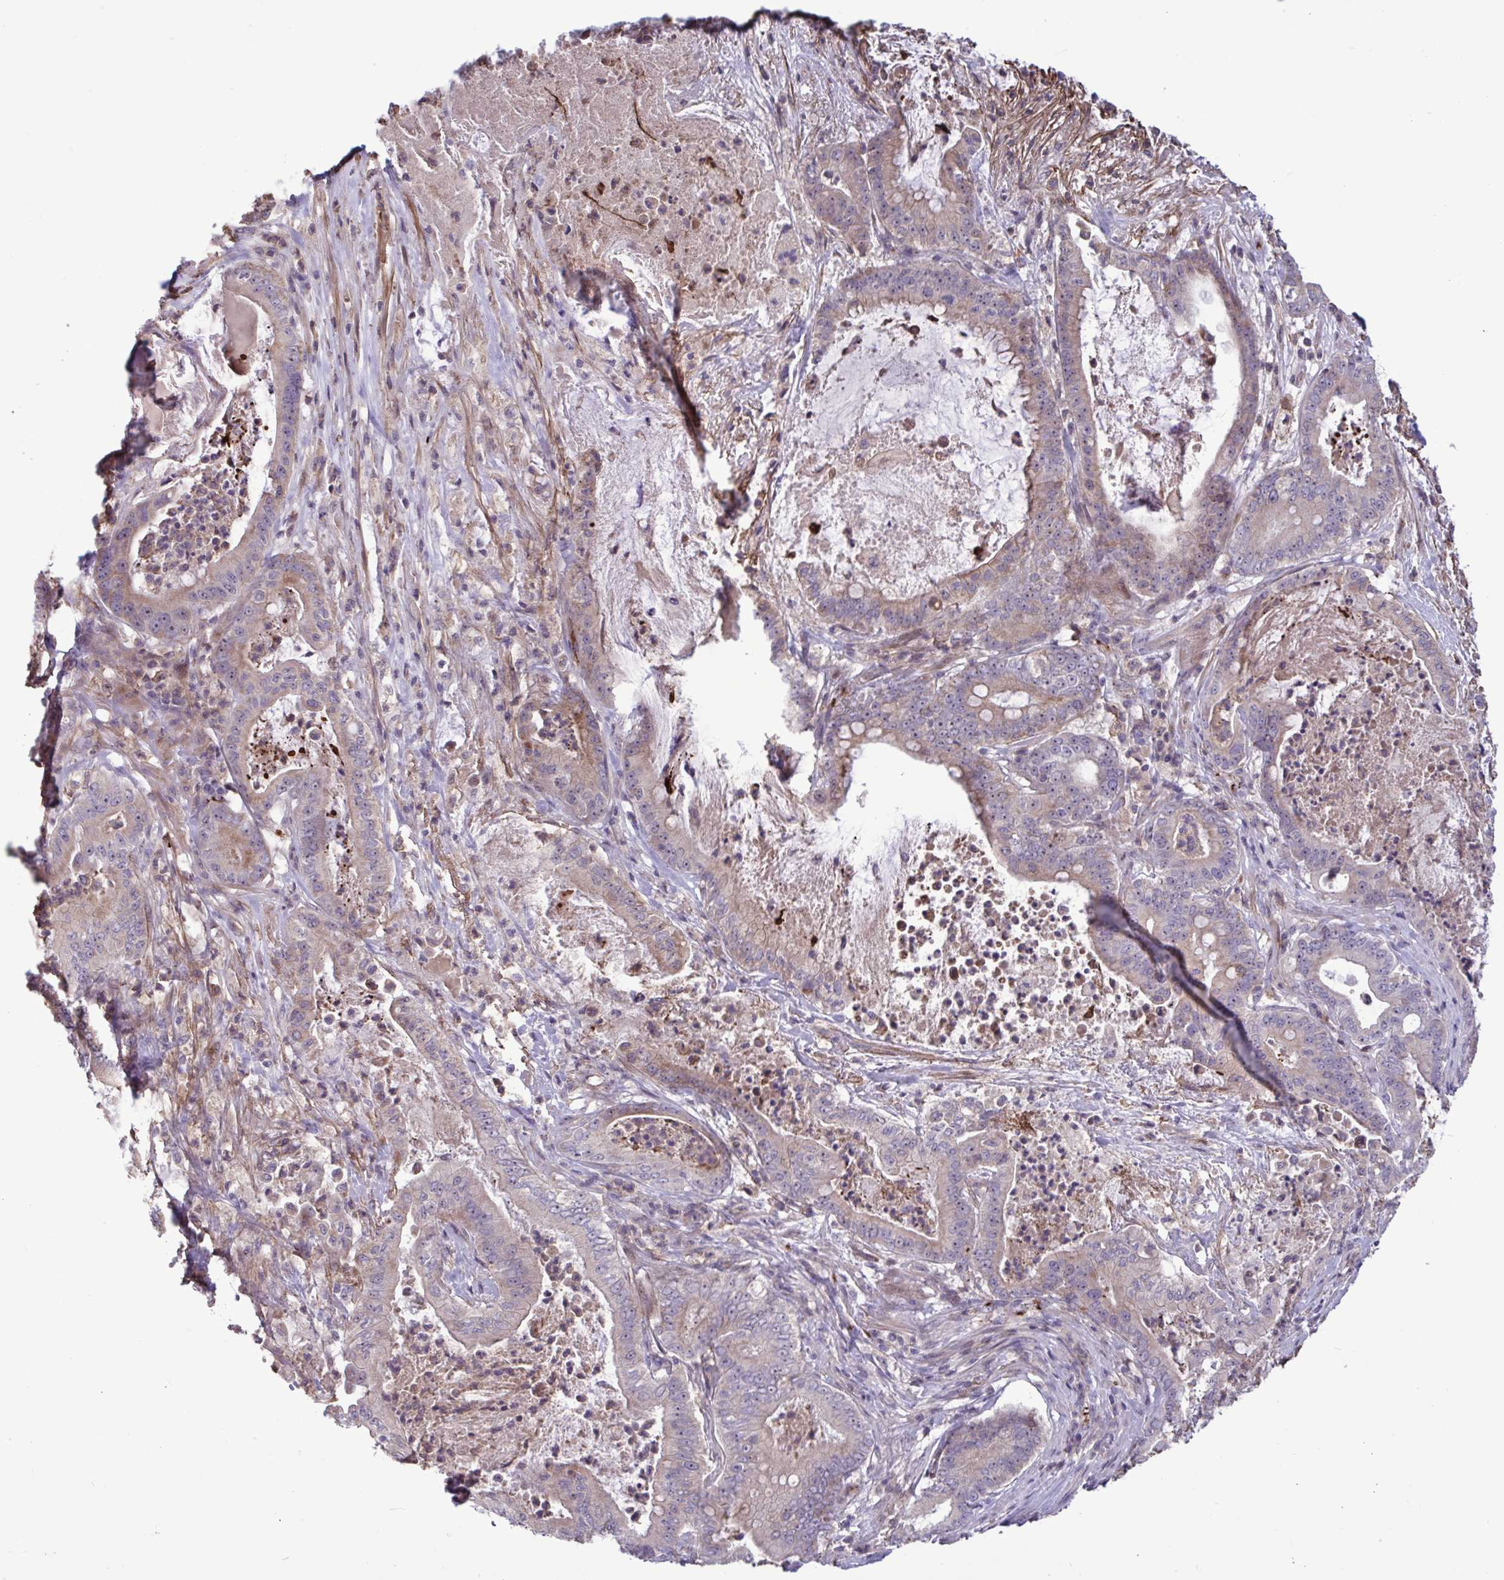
{"staining": {"intensity": "weak", "quantity": "25%-75%", "location": "cytoplasmic/membranous,nuclear"}, "tissue": "pancreatic cancer", "cell_type": "Tumor cells", "image_type": "cancer", "snomed": [{"axis": "morphology", "description": "Adenocarcinoma, NOS"}, {"axis": "topography", "description": "Pancreas"}], "caption": "This is an image of immunohistochemistry (IHC) staining of pancreatic adenocarcinoma, which shows weak staining in the cytoplasmic/membranous and nuclear of tumor cells.", "gene": "CD101", "patient": {"sex": "male", "age": 71}}